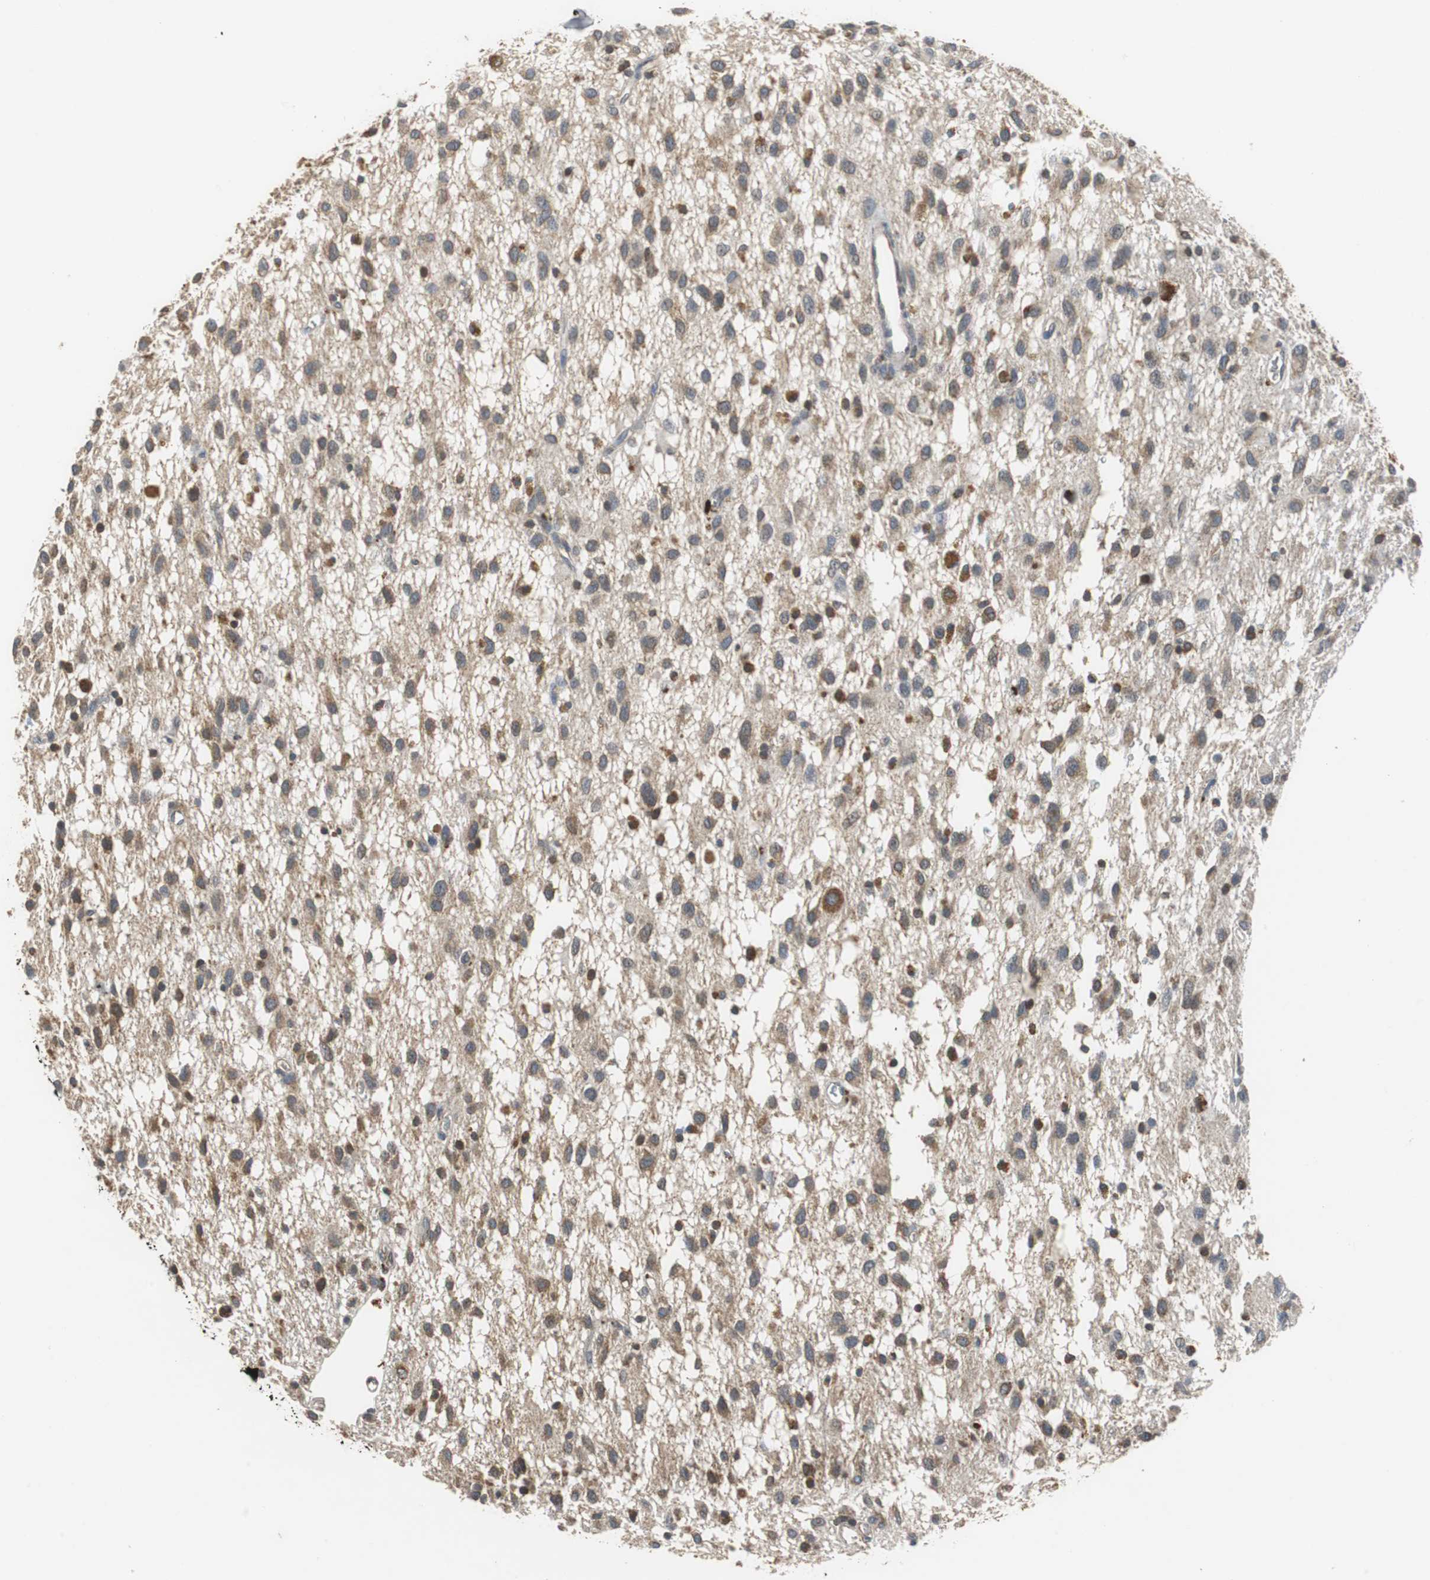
{"staining": {"intensity": "moderate", "quantity": "25%-75%", "location": "cytoplasmic/membranous"}, "tissue": "glioma", "cell_type": "Tumor cells", "image_type": "cancer", "snomed": [{"axis": "morphology", "description": "Glioma, malignant, Low grade"}, {"axis": "topography", "description": "Brain"}], "caption": "High-power microscopy captured an immunohistochemistry (IHC) histopathology image of low-grade glioma (malignant), revealing moderate cytoplasmic/membranous expression in about 25%-75% of tumor cells.", "gene": "VBP1", "patient": {"sex": "male", "age": 77}}